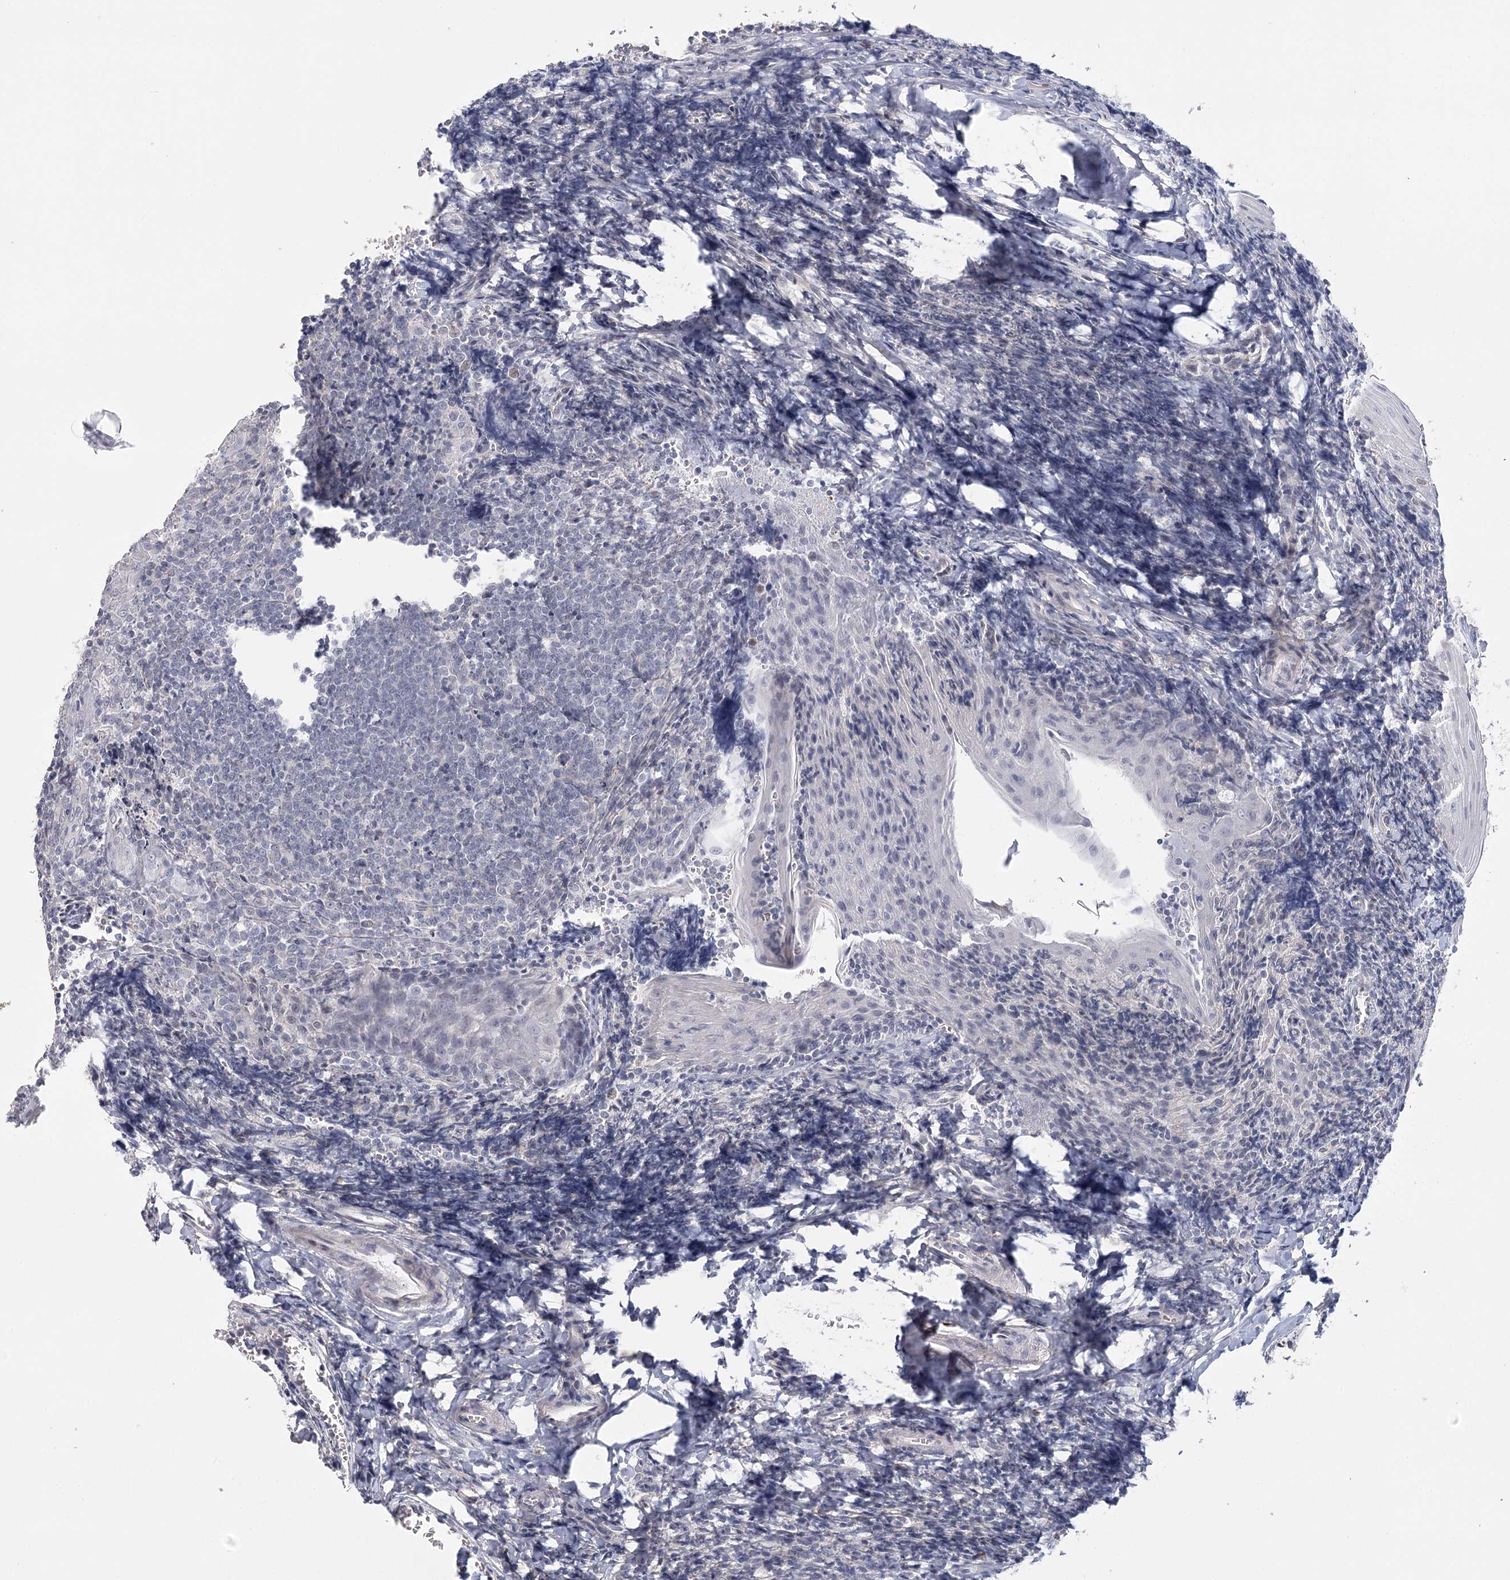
{"staining": {"intensity": "weak", "quantity": "25%-75%", "location": "nuclear"}, "tissue": "tonsil", "cell_type": "Germinal center cells", "image_type": "normal", "snomed": [{"axis": "morphology", "description": "Normal tissue, NOS"}, {"axis": "topography", "description": "Tonsil"}], "caption": "Normal tonsil was stained to show a protein in brown. There is low levels of weak nuclear staining in approximately 25%-75% of germinal center cells. The staining is performed using DAB brown chromogen to label protein expression. The nuclei are counter-stained blue using hematoxylin.", "gene": "FAM76B", "patient": {"sex": "male", "age": 27}}